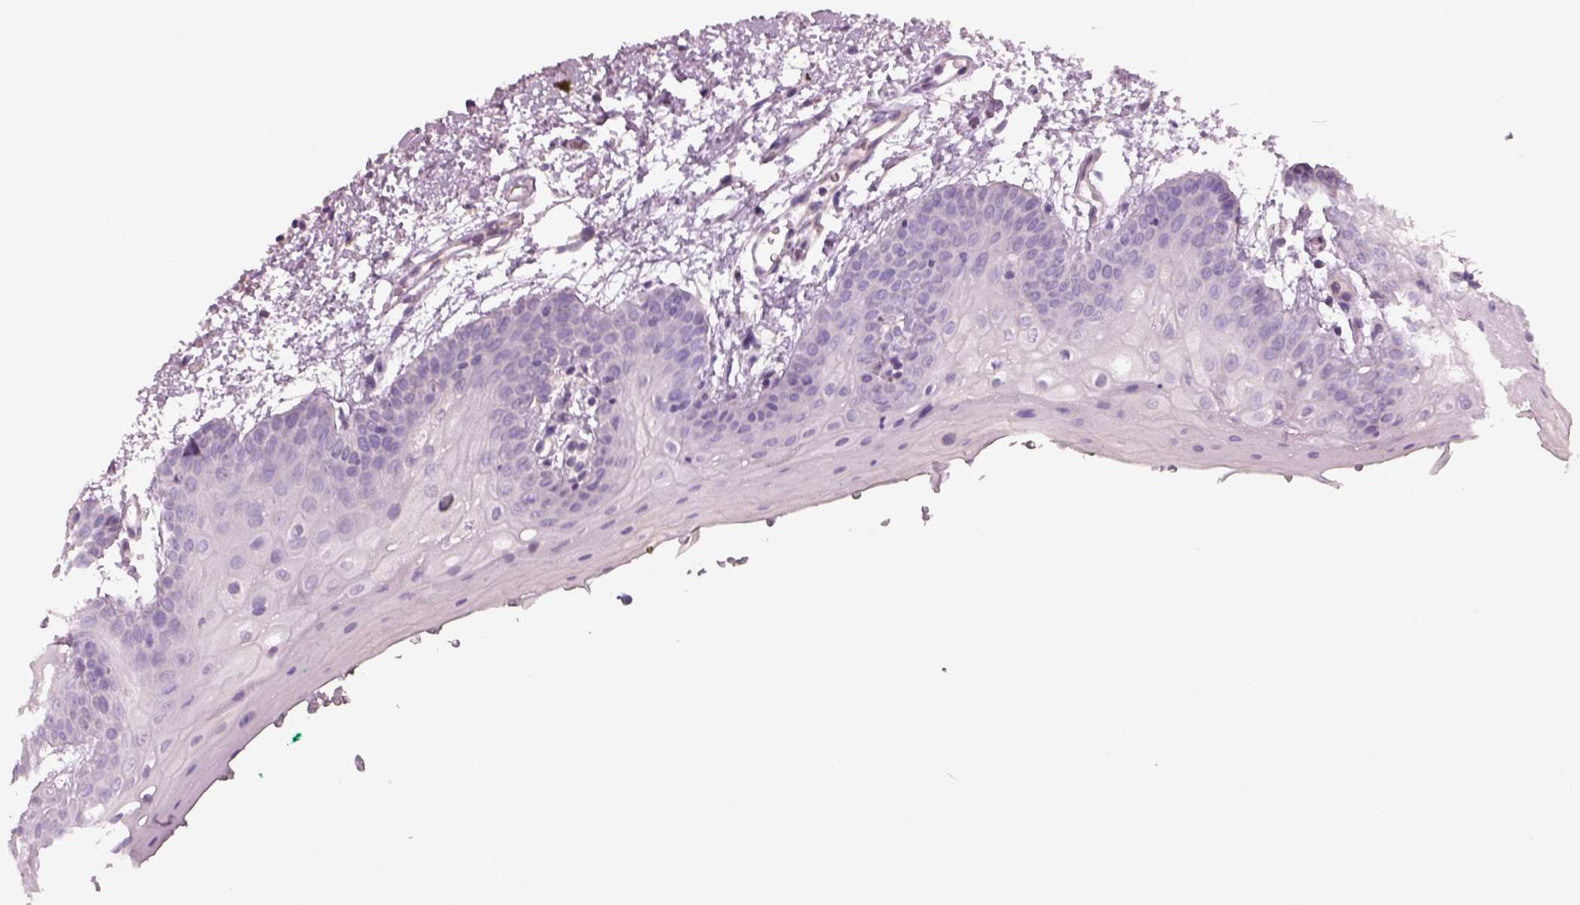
{"staining": {"intensity": "negative", "quantity": "none", "location": "none"}, "tissue": "oral mucosa", "cell_type": "Squamous epithelial cells", "image_type": "normal", "snomed": [{"axis": "morphology", "description": "Normal tissue, NOS"}, {"axis": "morphology", "description": "Squamous cell carcinoma, NOS"}, {"axis": "topography", "description": "Oral tissue"}, {"axis": "topography", "description": "Head-Neck"}], "caption": "This is a micrograph of immunohistochemistry staining of unremarkable oral mucosa, which shows no expression in squamous epithelial cells. (DAB immunohistochemistry visualized using brightfield microscopy, high magnification).", "gene": "DUOXA2", "patient": {"sex": "female", "age": 50}}